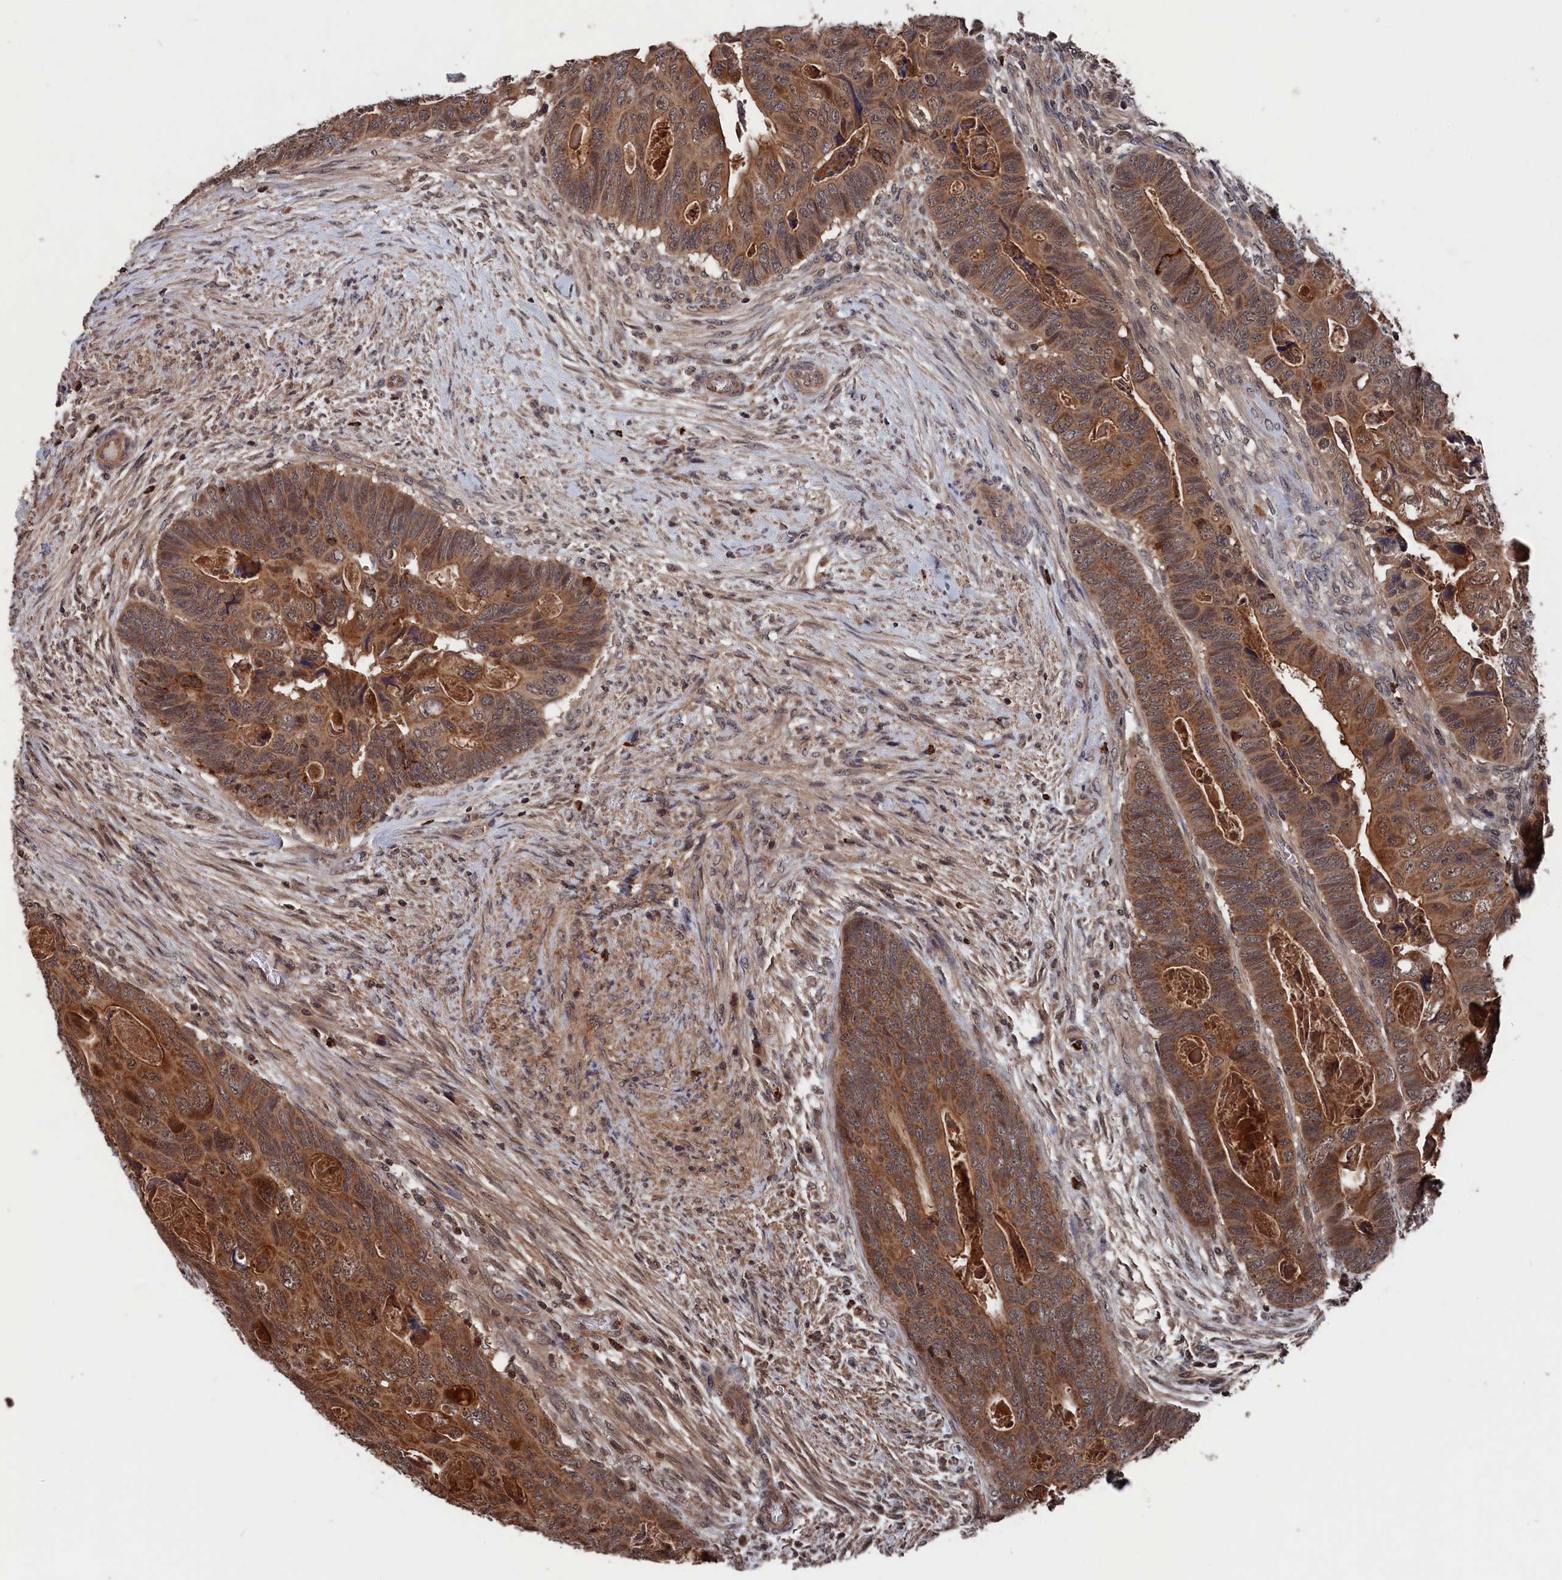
{"staining": {"intensity": "moderate", "quantity": ">75%", "location": "cytoplasmic/membranous,nuclear"}, "tissue": "colorectal cancer", "cell_type": "Tumor cells", "image_type": "cancer", "snomed": [{"axis": "morphology", "description": "Adenocarcinoma, NOS"}, {"axis": "topography", "description": "Rectum"}], "caption": "Approximately >75% of tumor cells in human colorectal adenocarcinoma exhibit moderate cytoplasmic/membranous and nuclear protein staining as visualized by brown immunohistochemical staining.", "gene": "PDE12", "patient": {"sex": "female", "age": 78}}